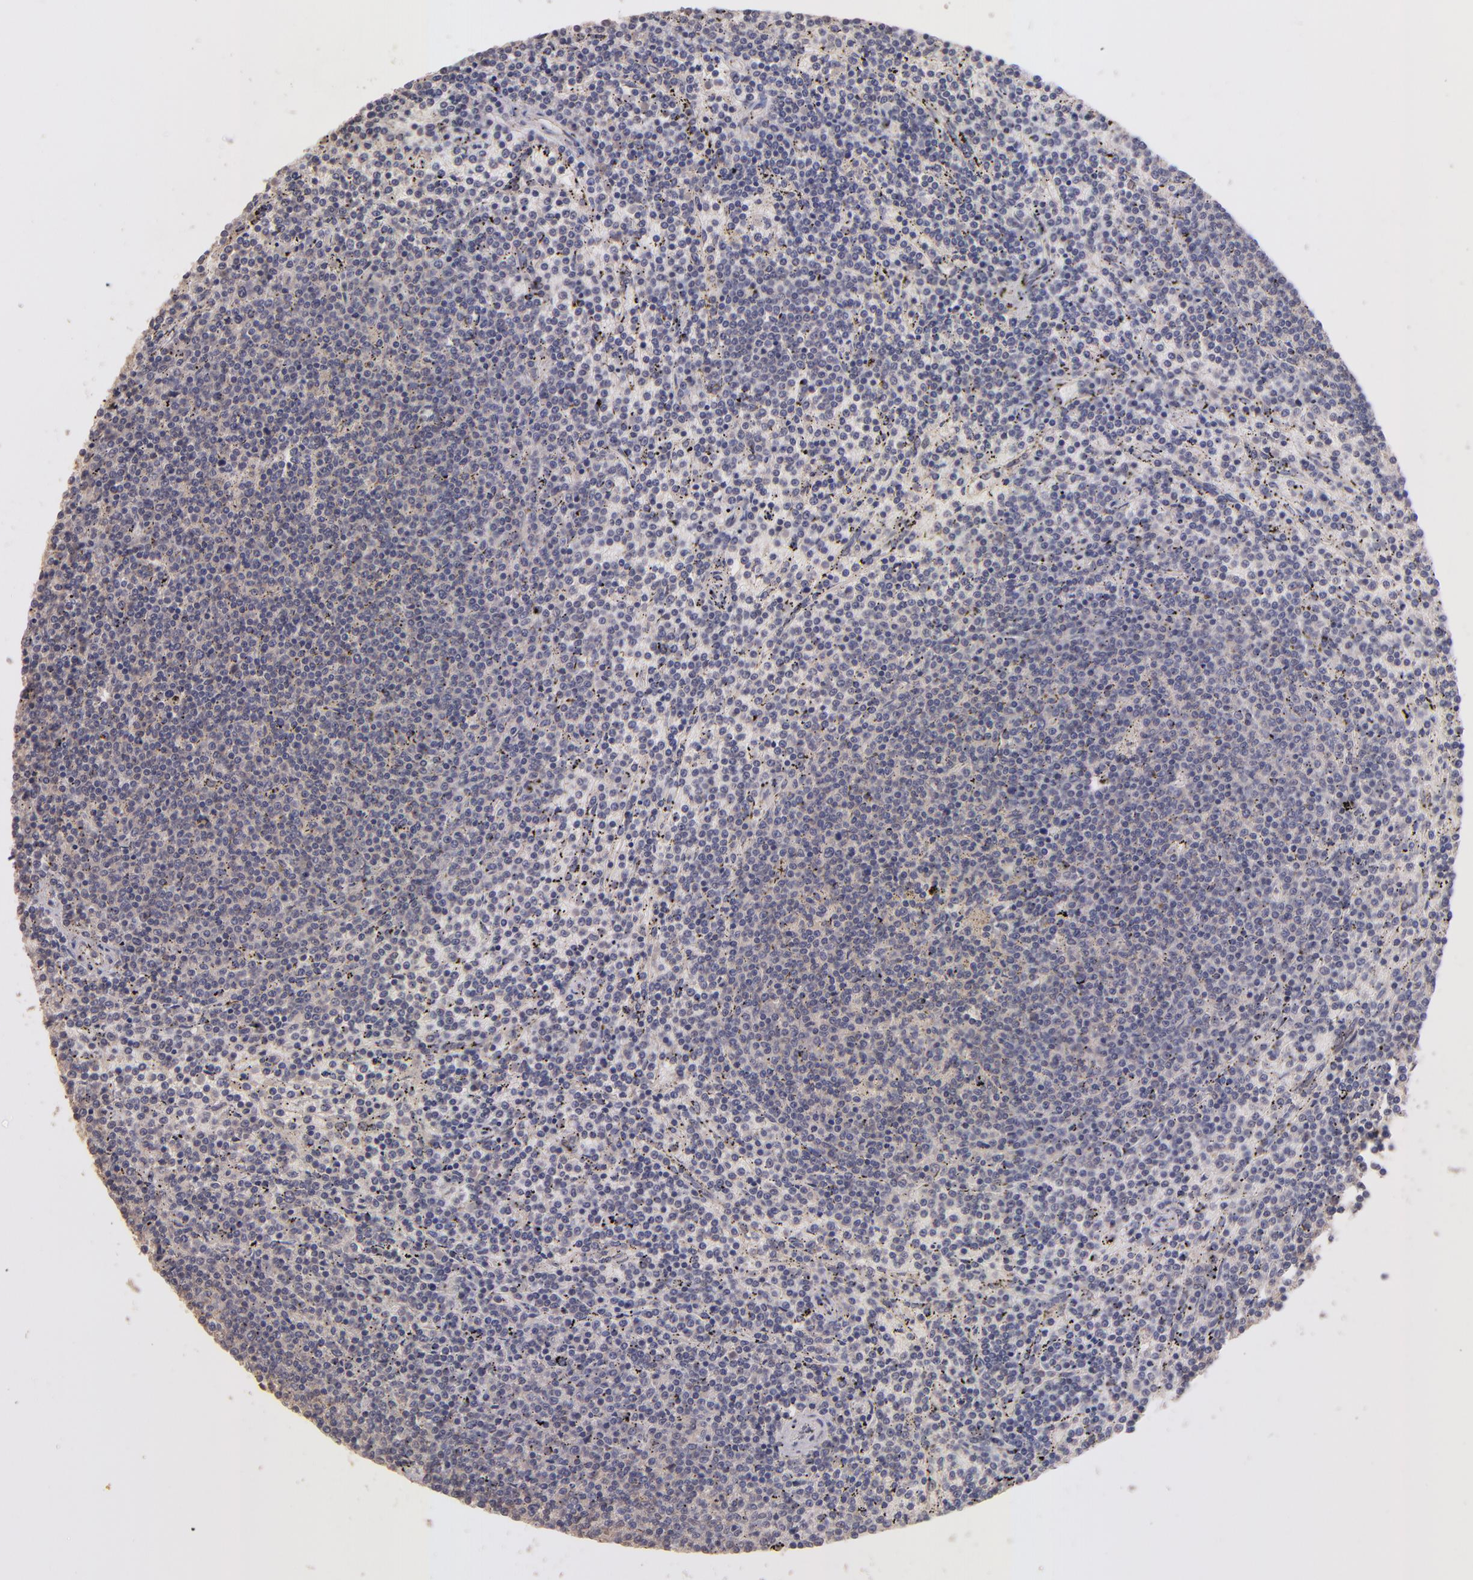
{"staining": {"intensity": "negative", "quantity": "none", "location": "none"}, "tissue": "lymphoma", "cell_type": "Tumor cells", "image_type": "cancer", "snomed": [{"axis": "morphology", "description": "Malignant lymphoma, non-Hodgkin's type, Low grade"}, {"axis": "topography", "description": "Spleen"}], "caption": "Immunohistochemical staining of malignant lymphoma, non-Hodgkin's type (low-grade) demonstrates no significant expression in tumor cells. Nuclei are stained in blue.", "gene": "GNAZ", "patient": {"sex": "female", "age": 50}}